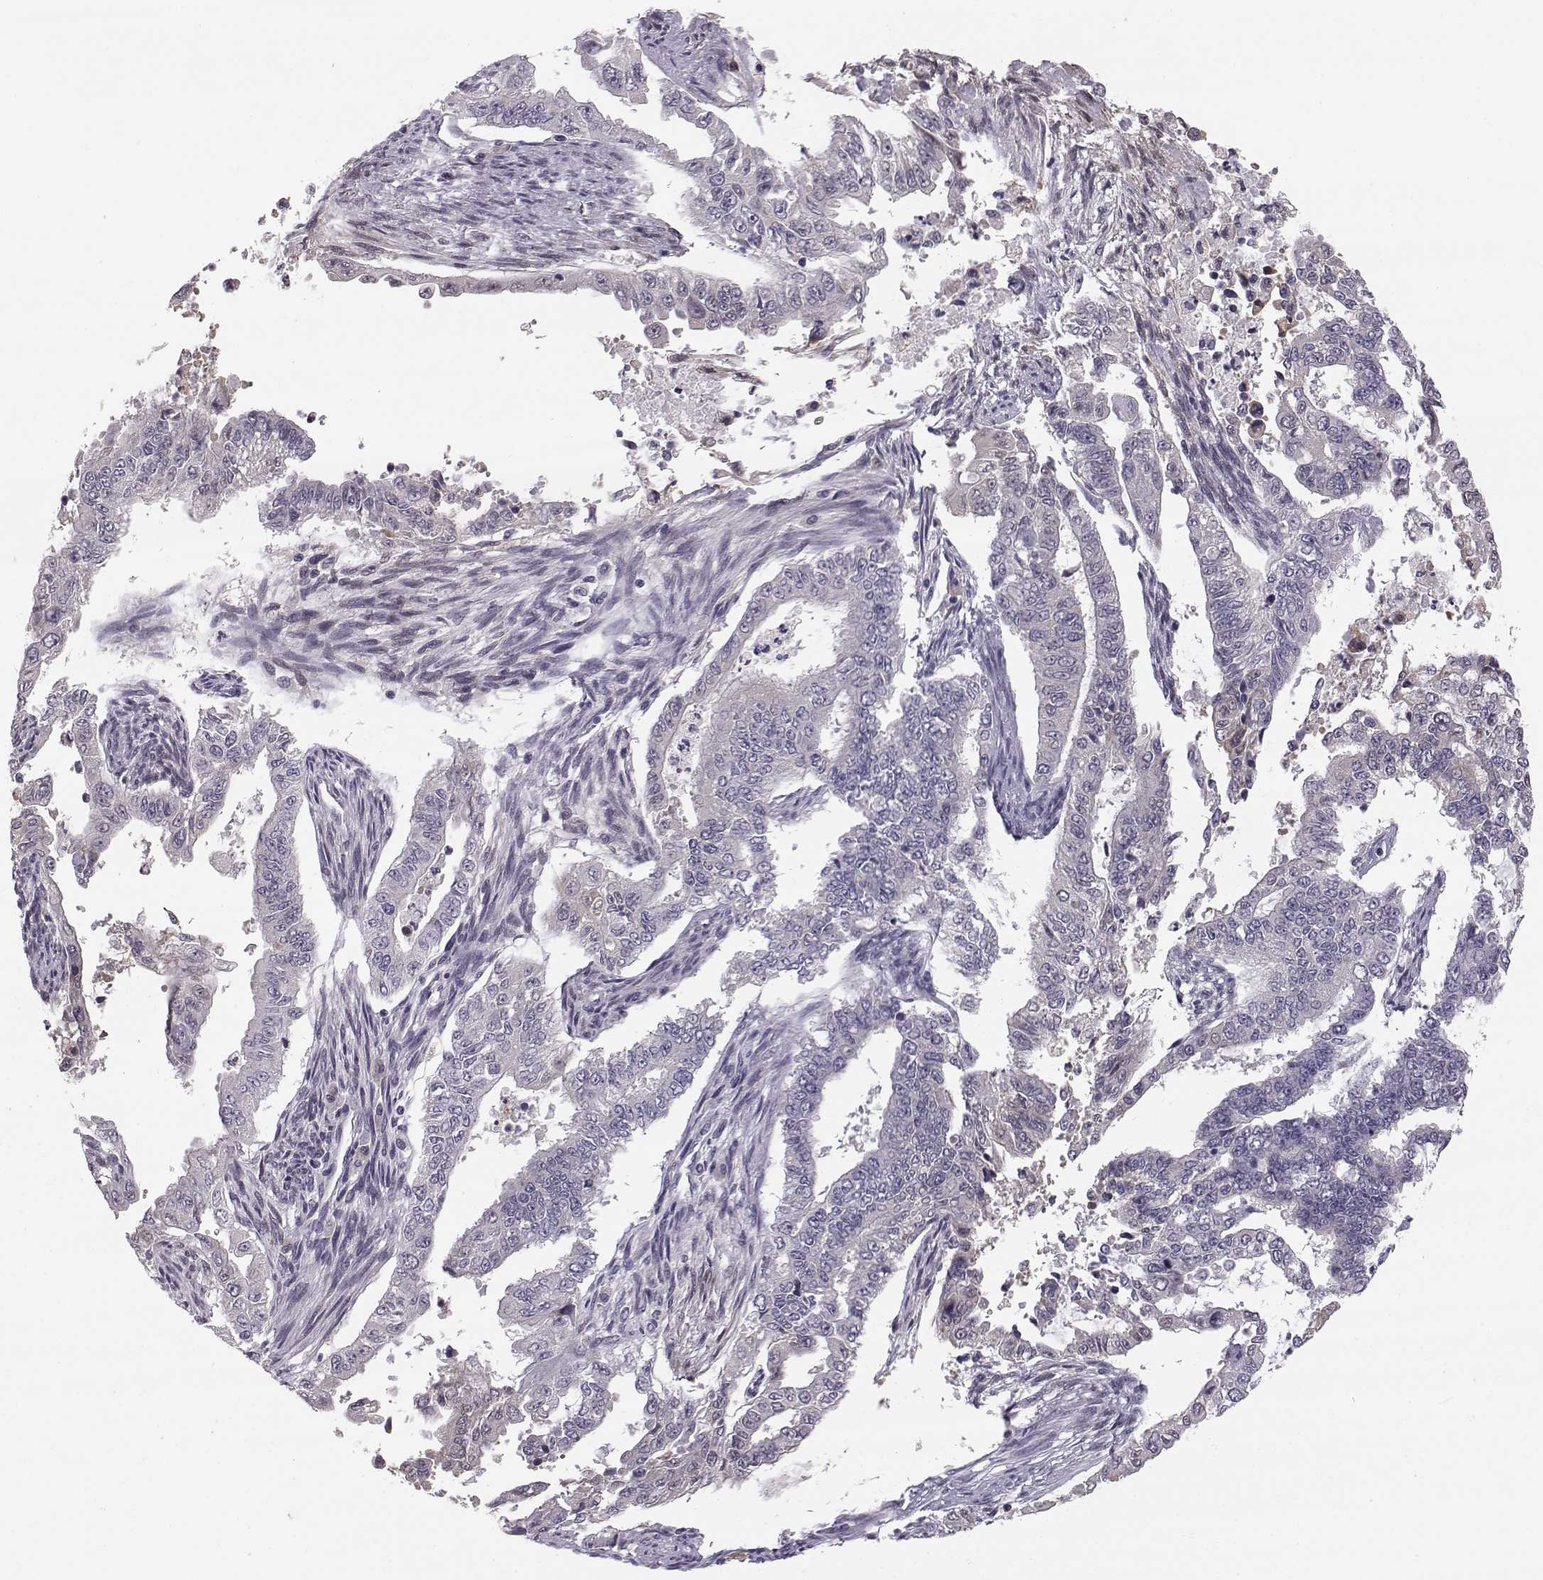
{"staining": {"intensity": "moderate", "quantity": "<25%", "location": "cytoplasmic/membranous"}, "tissue": "endometrial cancer", "cell_type": "Tumor cells", "image_type": "cancer", "snomed": [{"axis": "morphology", "description": "Adenocarcinoma, NOS"}, {"axis": "topography", "description": "Uterus"}], "caption": "This histopathology image shows adenocarcinoma (endometrial) stained with immunohistochemistry (IHC) to label a protein in brown. The cytoplasmic/membranous of tumor cells show moderate positivity for the protein. Nuclei are counter-stained blue.", "gene": "ACSL6", "patient": {"sex": "female", "age": 59}}